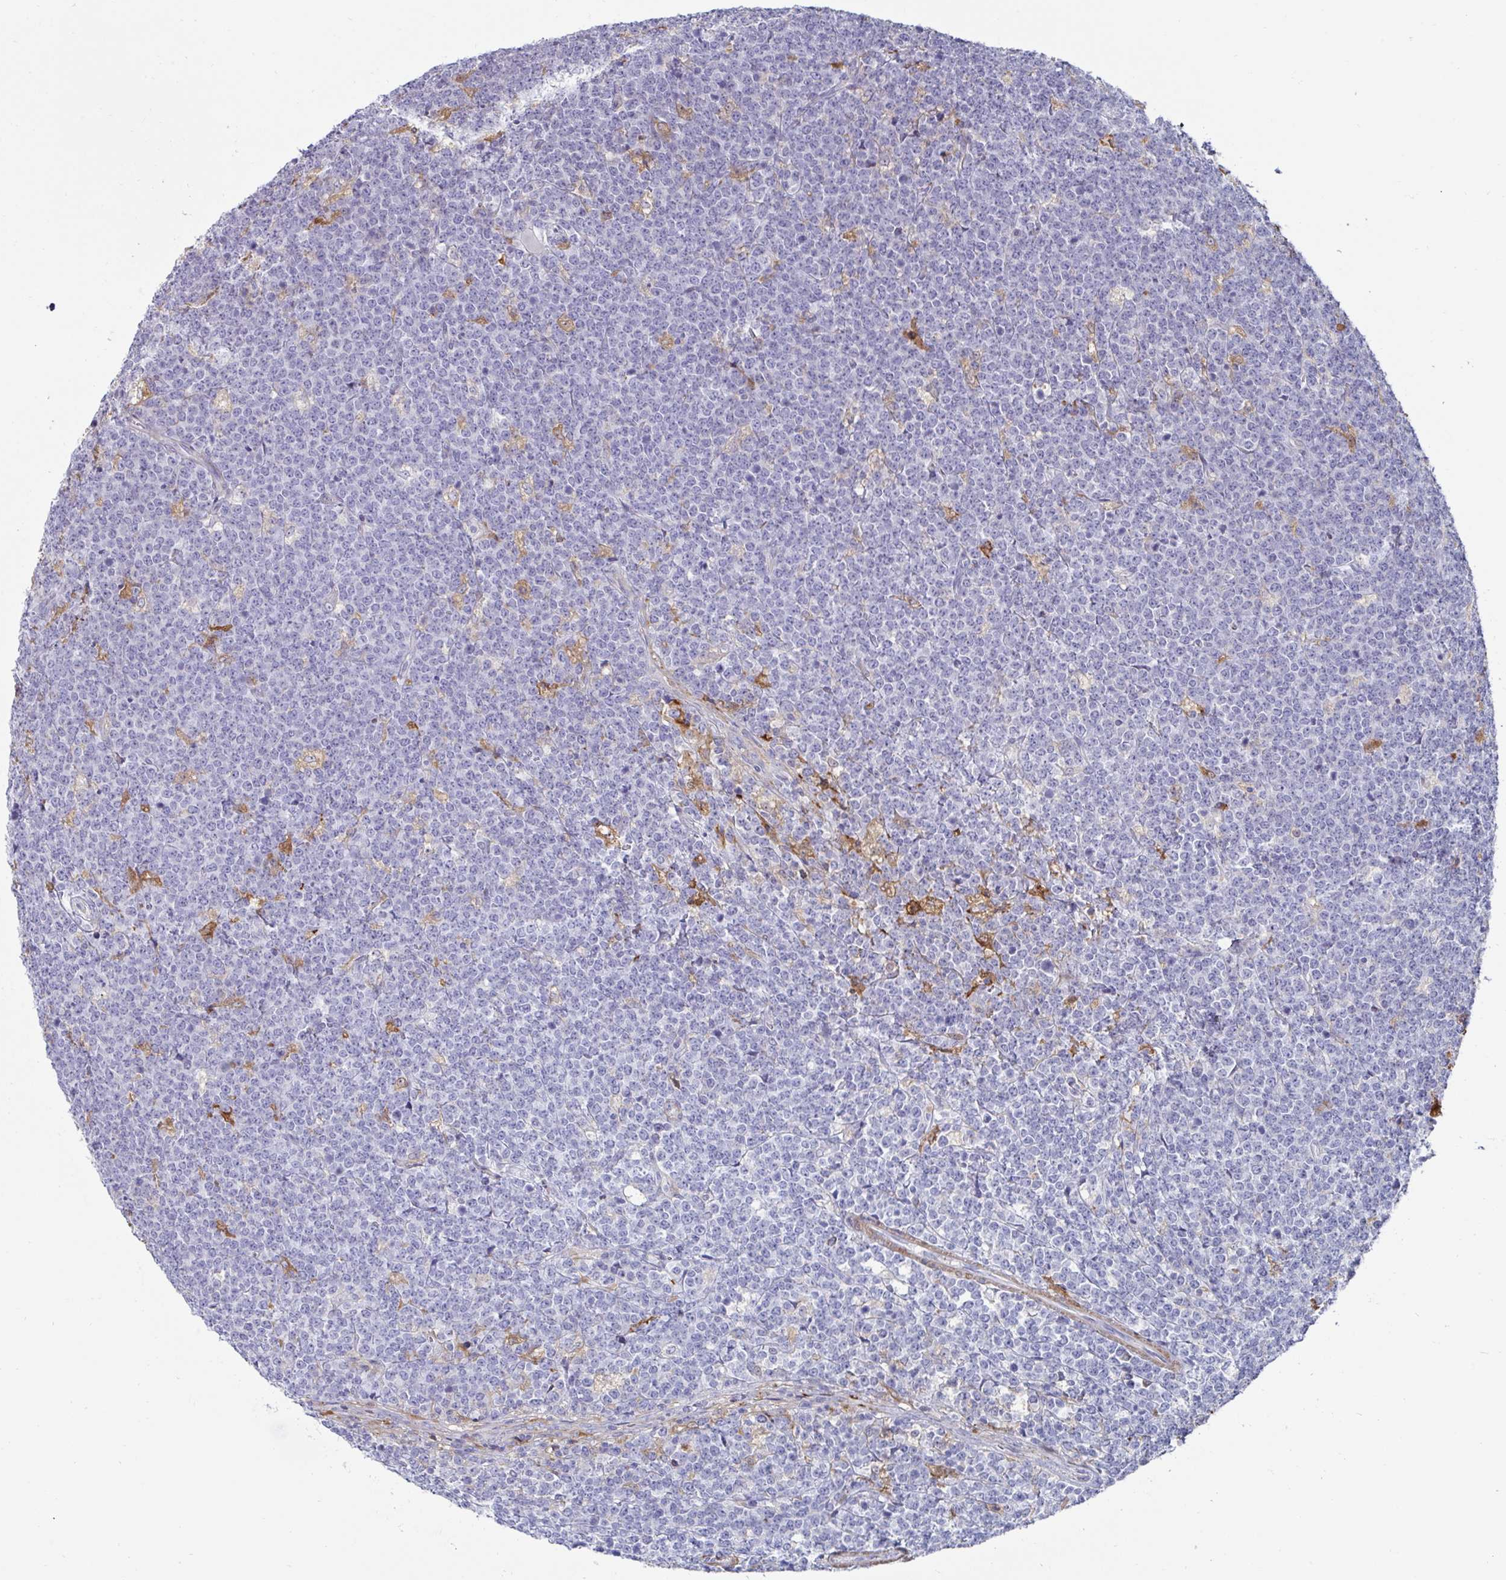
{"staining": {"intensity": "negative", "quantity": "none", "location": "none"}, "tissue": "lymphoma", "cell_type": "Tumor cells", "image_type": "cancer", "snomed": [{"axis": "morphology", "description": "Malignant lymphoma, non-Hodgkin's type, High grade"}, {"axis": "topography", "description": "Small intestine"}, {"axis": "topography", "description": "Colon"}], "caption": "High magnification brightfield microscopy of lymphoma stained with DAB (3,3'-diaminobenzidine) (brown) and counterstained with hematoxylin (blue): tumor cells show no significant staining. Brightfield microscopy of immunohistochemistry (IHC) stained with DAB (3,3'-diaminobenzidine) (brown) and hematoxylin (blue), captured at high magnification.", "gene": "FBXL13", "patient": {"sex": "male", "age": 8}}